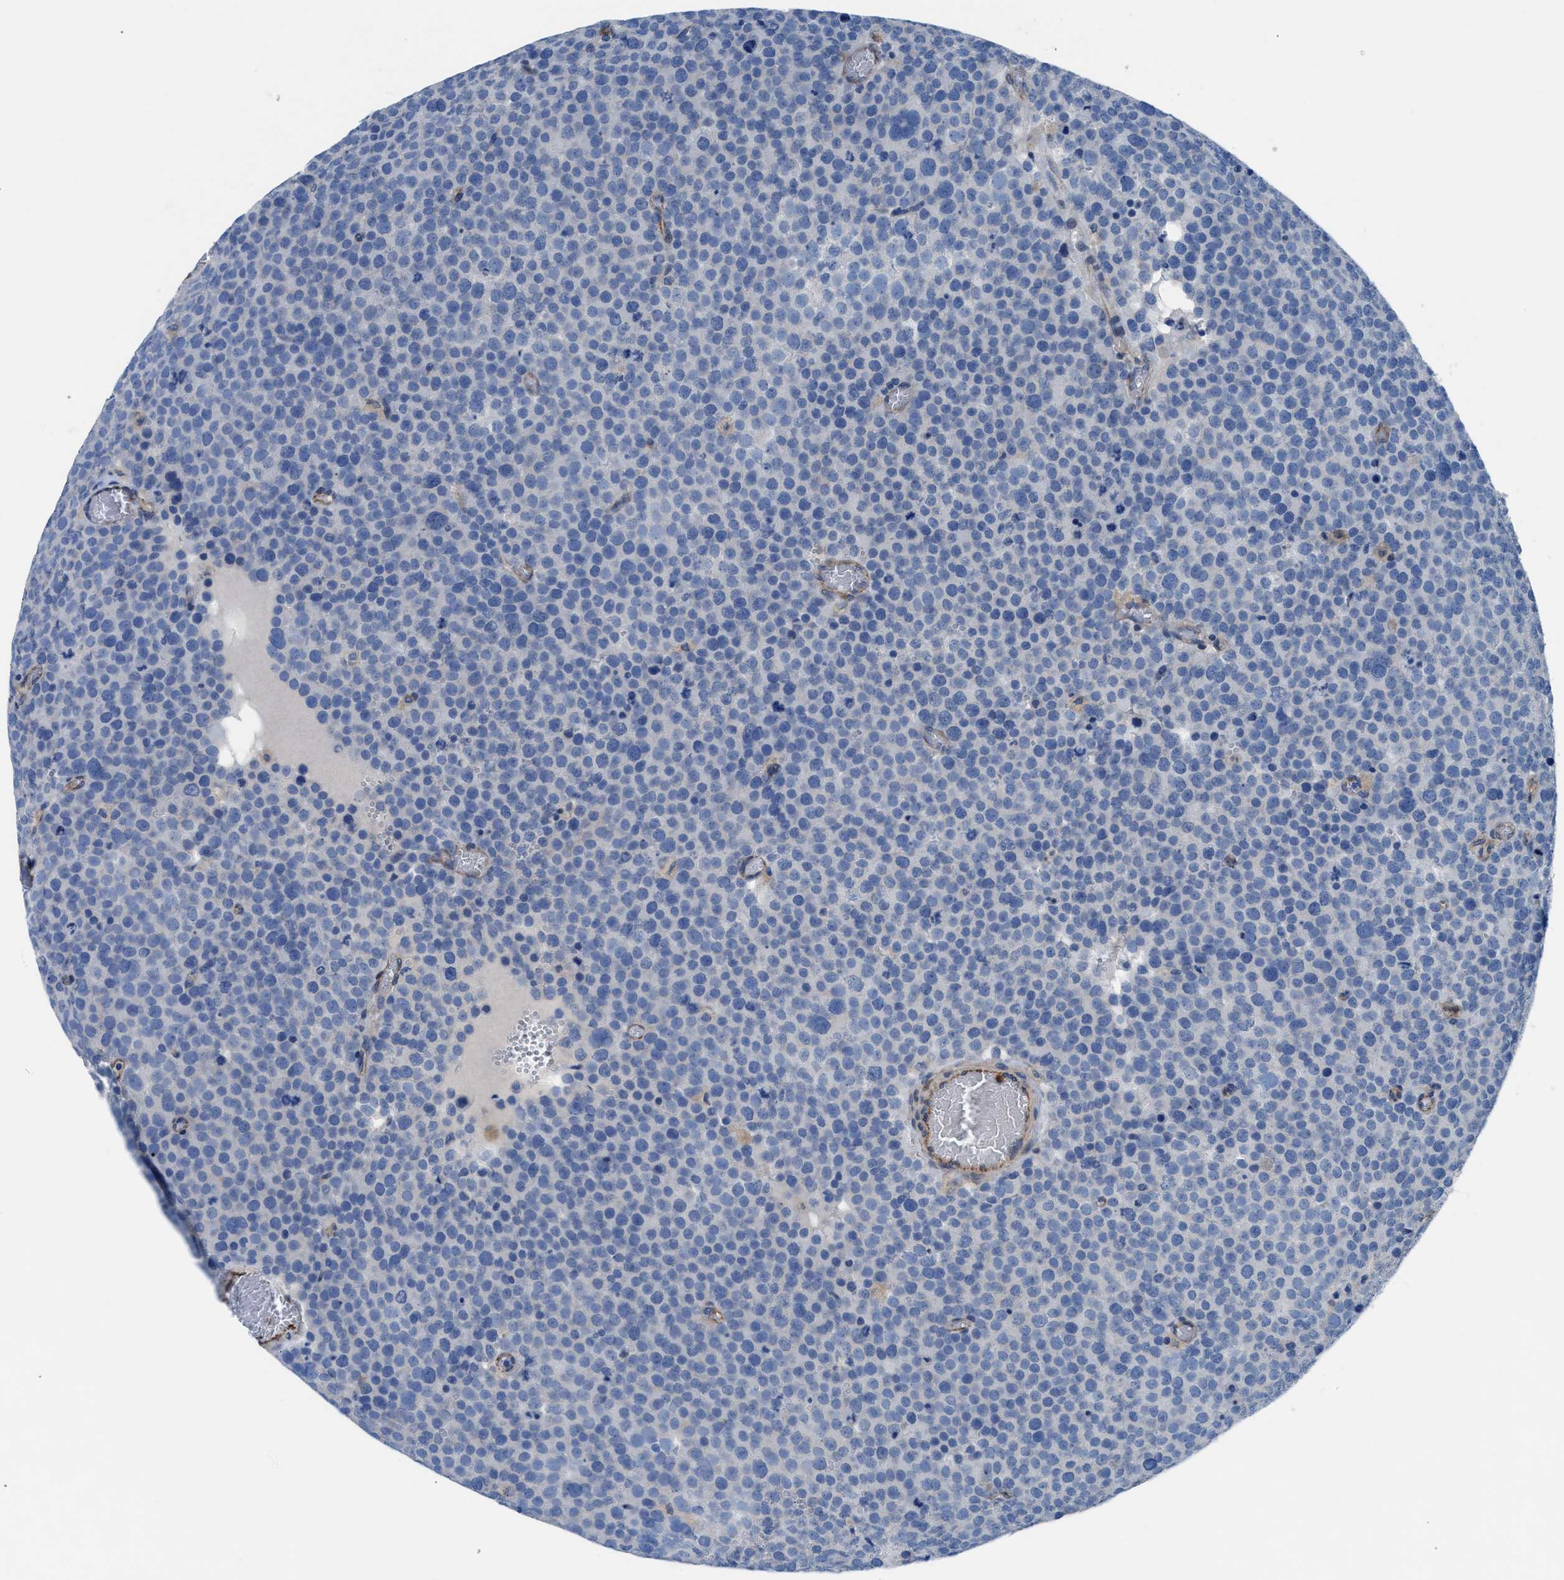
{"staining": {"intensity": "negative", "quantity": "none", "location": "none"}, "tissue": "testis cancer", "cell_type": "Tumor cells", "image_type": "cancer", "snomed": [{"axis": "morphology", "description": "Normal tissue, NOS"}, {"axis": "morphology", "description": "Seminoma, NOS"}, {"axis": "topography", "description": "Testis"}], "caption": "Immunohistochemistry photomicrograph of human testis cancer (seminoma) stained for a protein (brown), which exhibits no staining in tumor cells.", "gene": "ITPR1", "patient": {"sex": "male", "age": 71}}